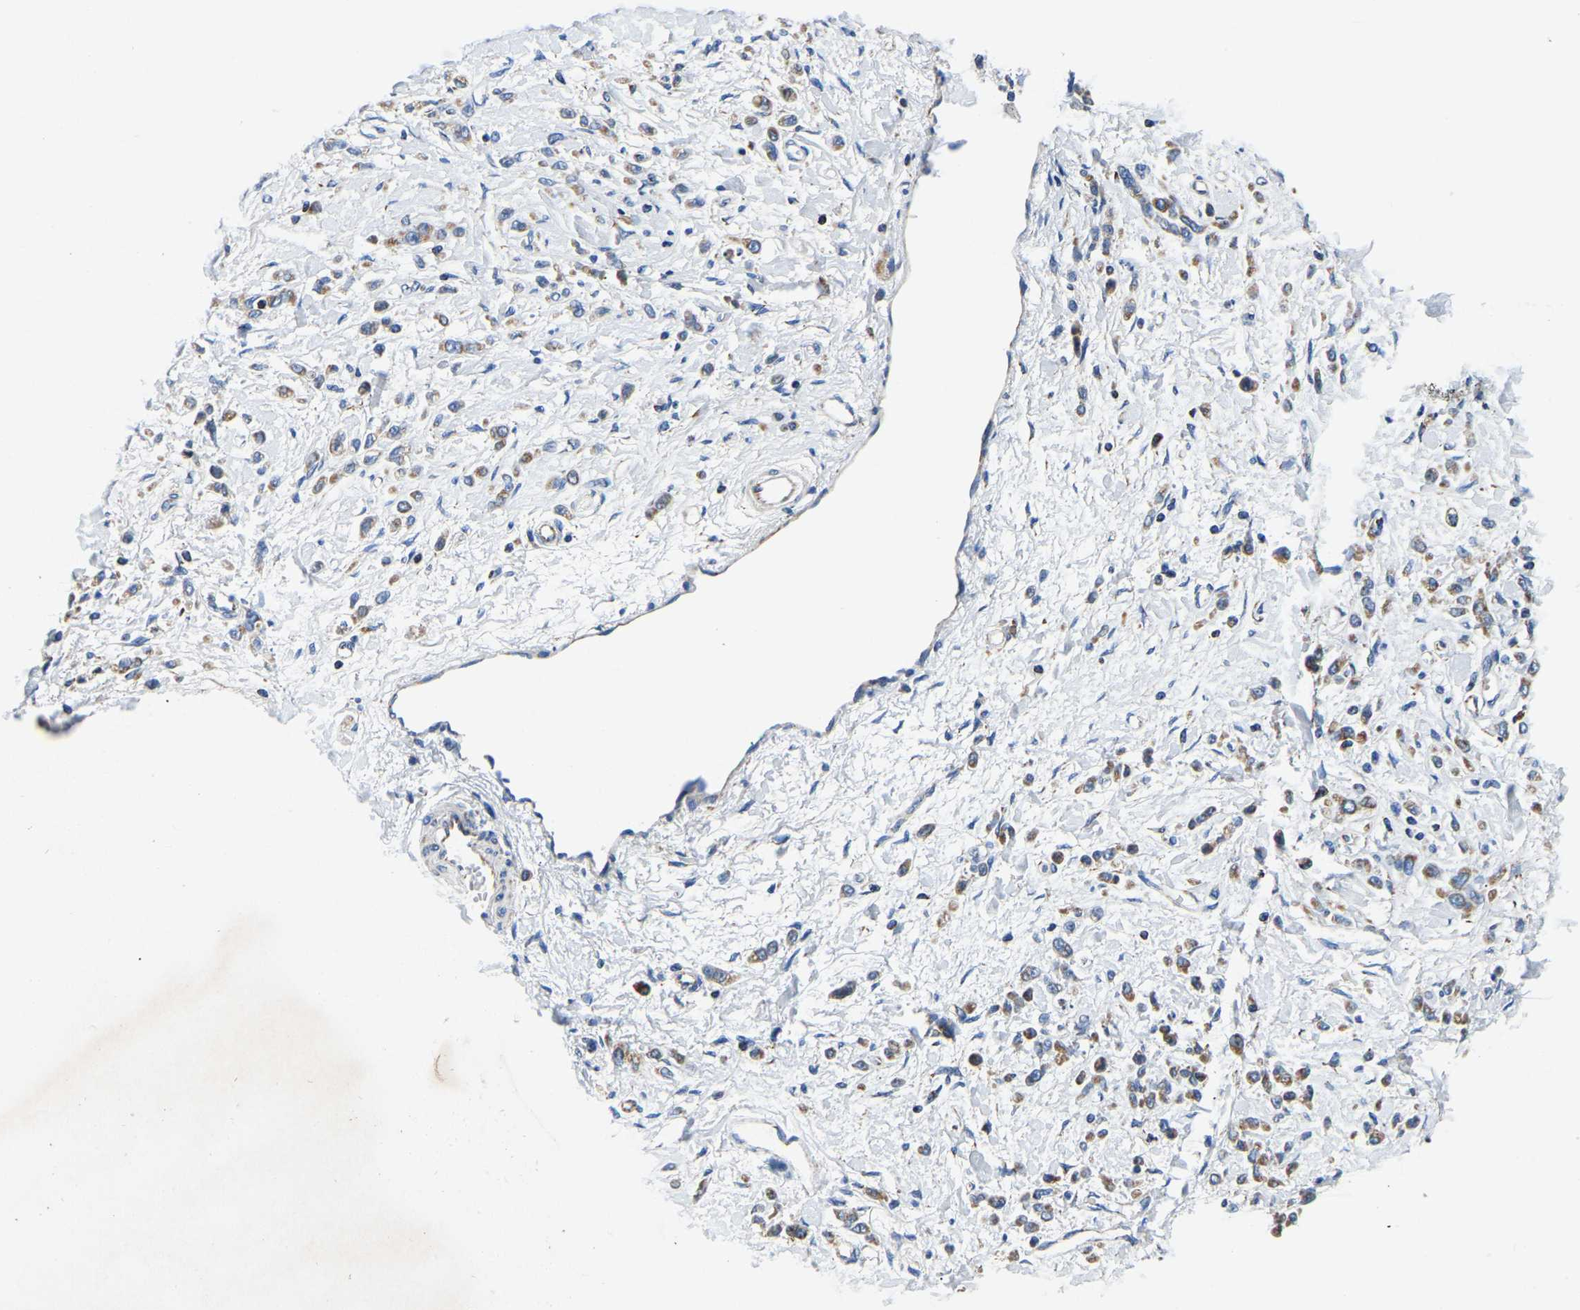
{"staining": {"intensity": "moderate", "quantity": "<25%", "location": "cytoplasmic/membranous"}, "tissue": "stomach cancer", "cell_type": "Tumor cells", "image_type": "cancer", "snomed": [{"axis": "morphology", "description": "Normal tissue, NOS"}, {"axis": "morphology", "description": "Adenocarcinoma, NOS"}, {"axis": "topography", "description": "Stomach"}], "caption": "Immunohistochemical staining of human stomach cancer (adenocarcinoma) reveals moderate cytoplasmic/membranous protein positivity in about <25% of tumor cells.", "gene": "SFXN1", "patient": {"sex": "male", "age": 82}}